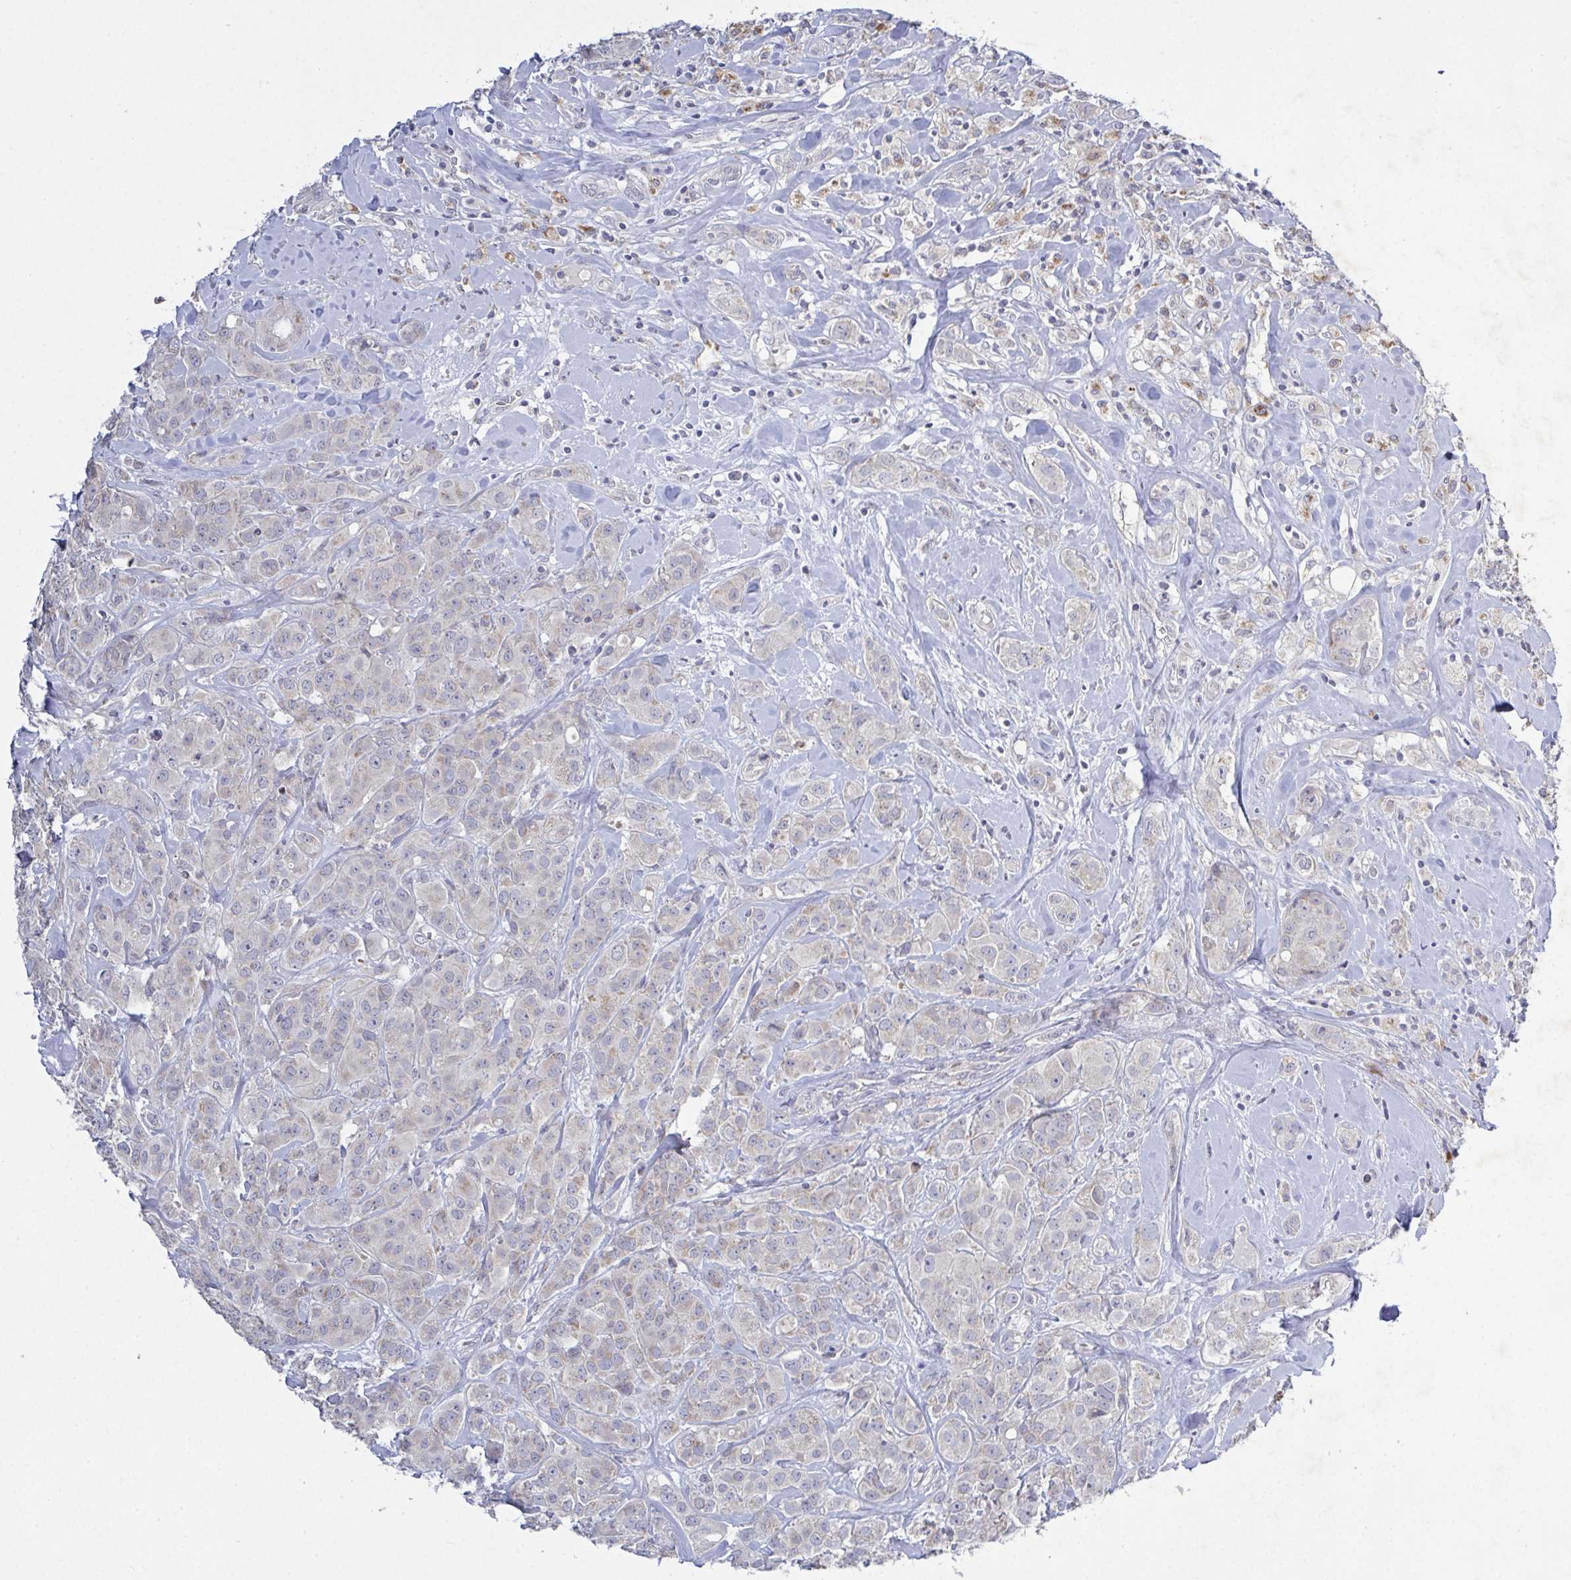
{"staining": {"intensity": "weak", "quantity": "<25%", "location": "cytoplasmic/membranous"}, "tissue": "breast cancer", "cell_type": "Tumor cells", "image_type": "cancer", "snomed": [{"axis": "morphology", "description": "Normal tissue, NOS"}, {"axis": "morphology", "description": "Duct carcinoma"}, {"axis": "topography", "description": "Breast"}], "caption": "Tumor cells show no significant protein positivity in breast cancer (intraductal carcinoma). (DAB IHC visualized using brightfield microscopy, high magnification).", "gene": "GALNT13", "patient": {"sex": "female", "age": 43}}